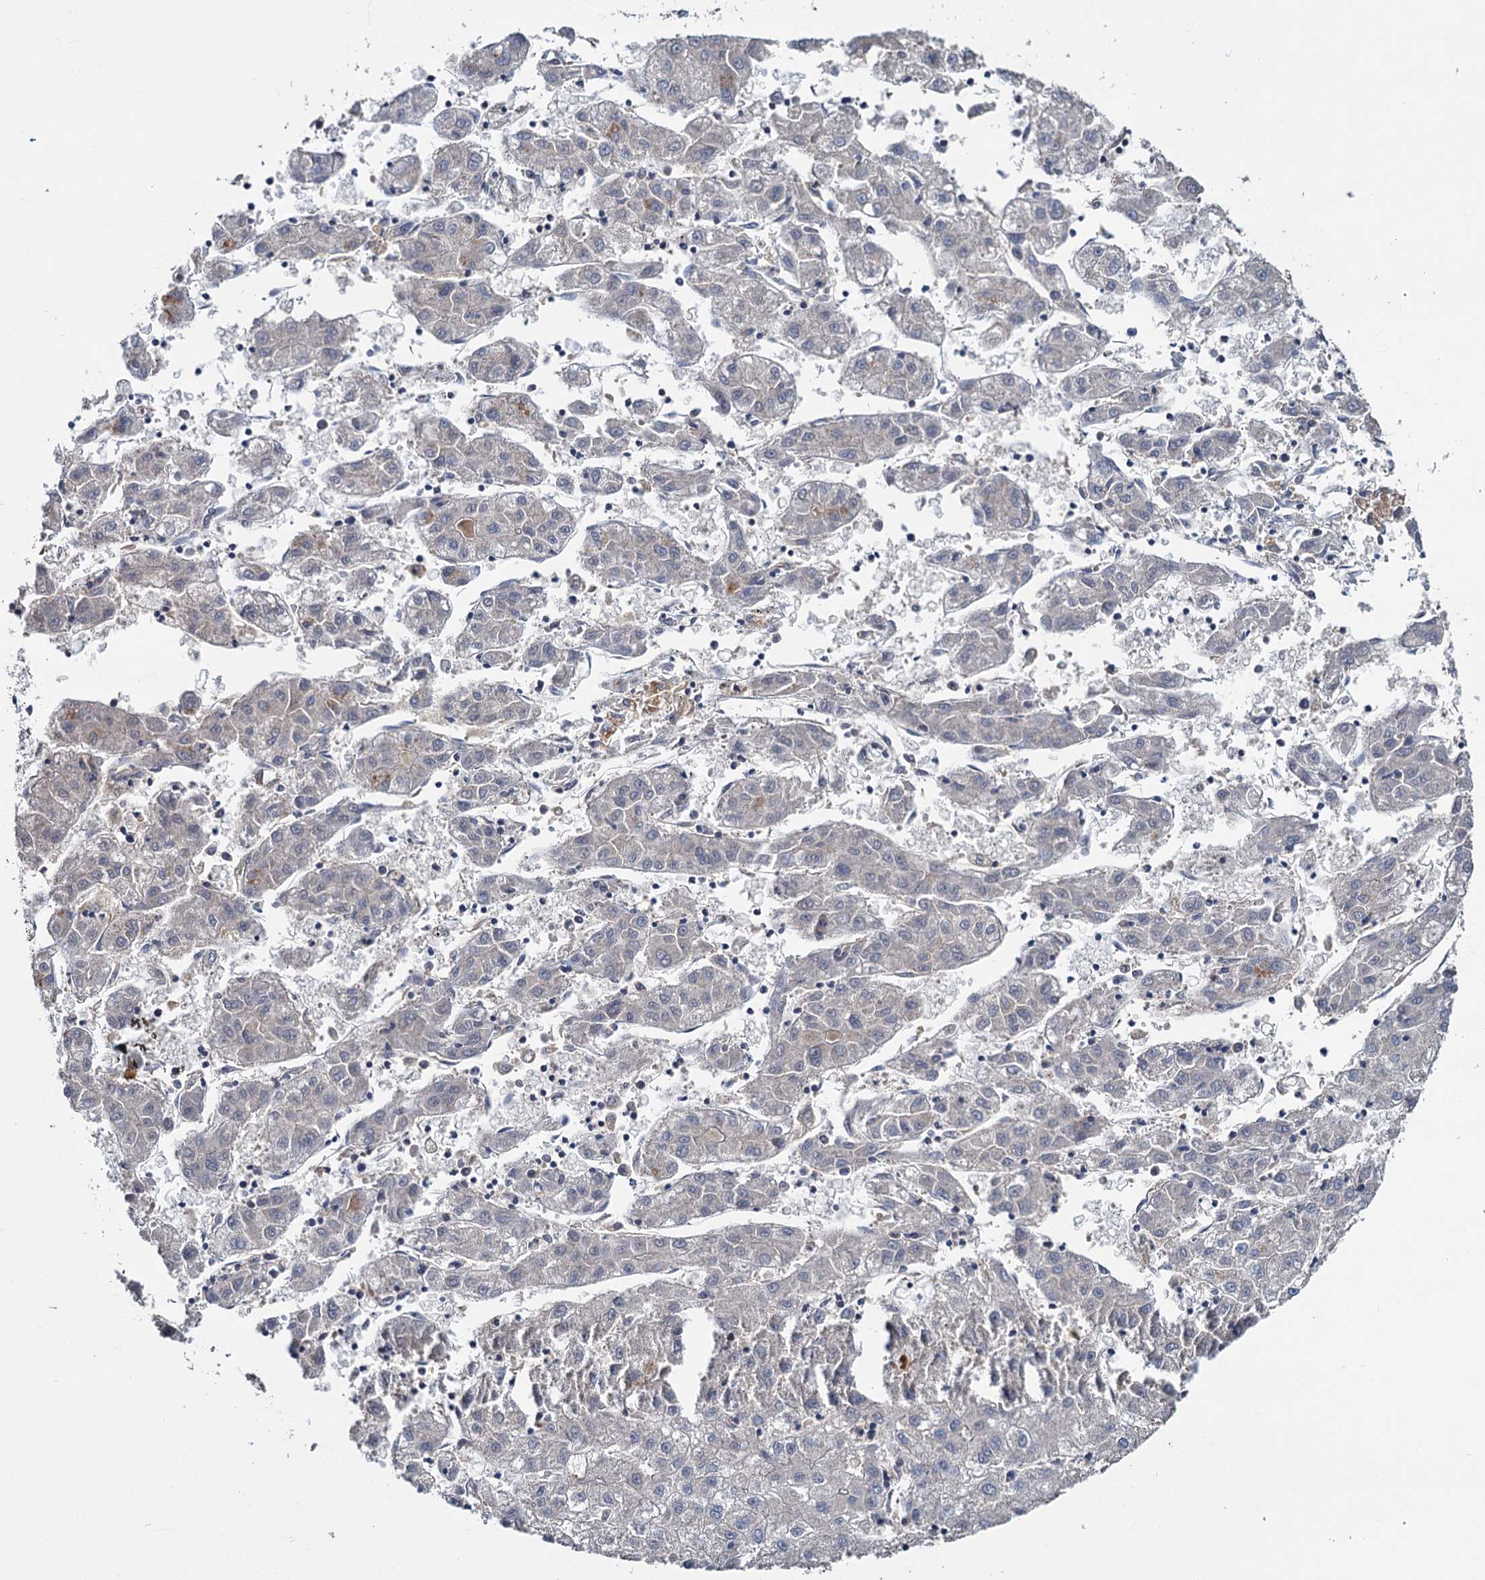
{"staining": {"intensity": "negative", "quantity": "none", "location": "none"}, "tissue": "liver cancer", "cell_type": "Tumor cells", "image_type": "cancer", "snomed": [{"axis": "morphology", "description": "Carcinoma, Hepatocellular, NOS"}, {"axis": "topography", "description": "Liver"}], "caption": "Image shows no significant protein positivity in tumor cells of liver hepatocellular carcinoma.", "gene": "FGFR2", "patient": {"sex": "male", "age": 72}}